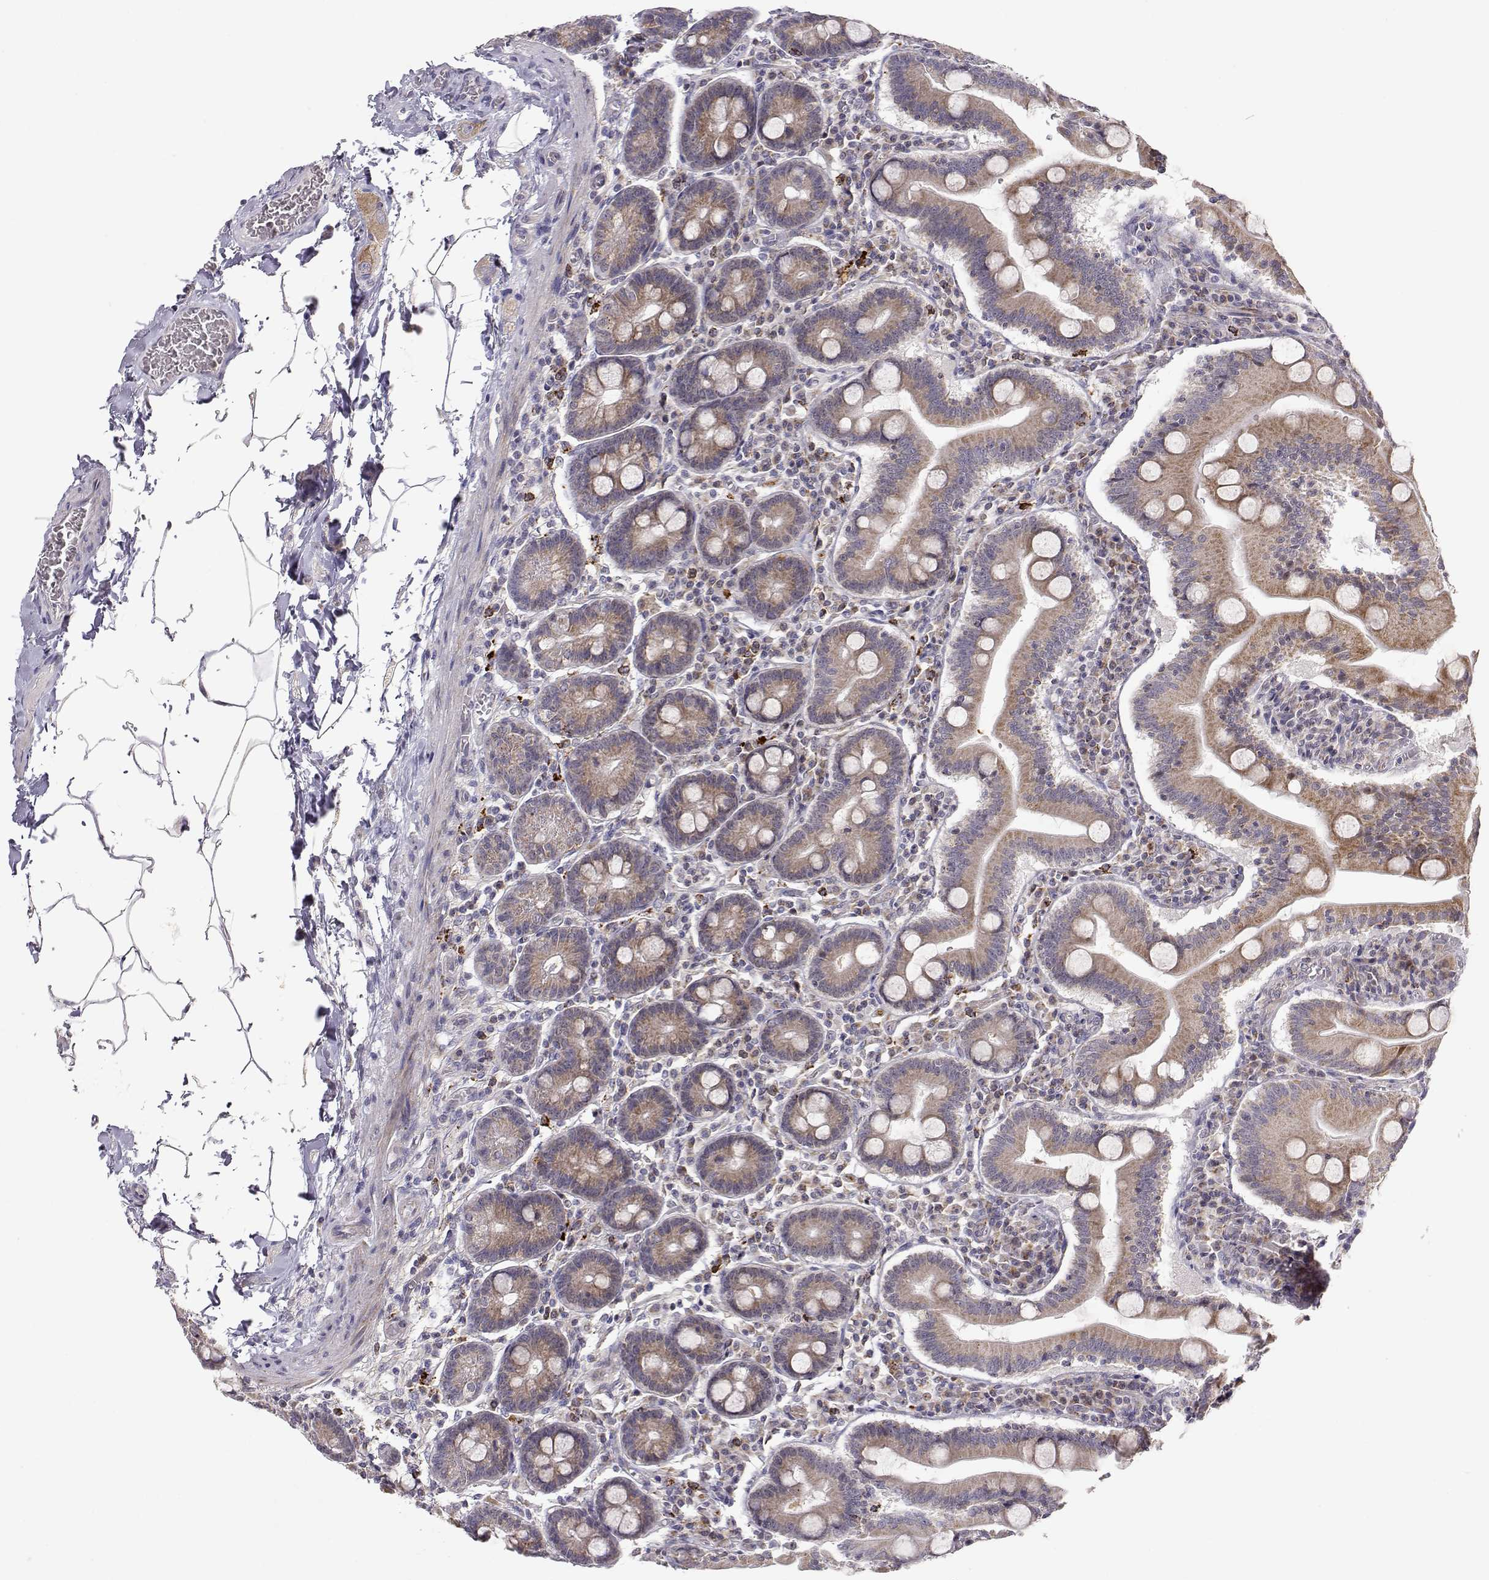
{"staining": {"intensity": "moderate", "quantity": "25%-75%", "location": "cytoplasmic/membranous"}, "tissue": "small intestine", "cell_type": "Glandular cells", "image_type": "normal", "snomed": [{"axis": "morphology", "description": "Normal tissue, NOS"}, {"axis": "topography", "description": "Small intestine"}], "caption": "Immunohistochemical staining of benign human small intestine demonstrates 25%-75% levels of moderate cytoplasmic/membranous protein staining in about 25%-75% of glandular cells.", "gene": "EXOG", "patient": {"sex": "male", "age": 37}}